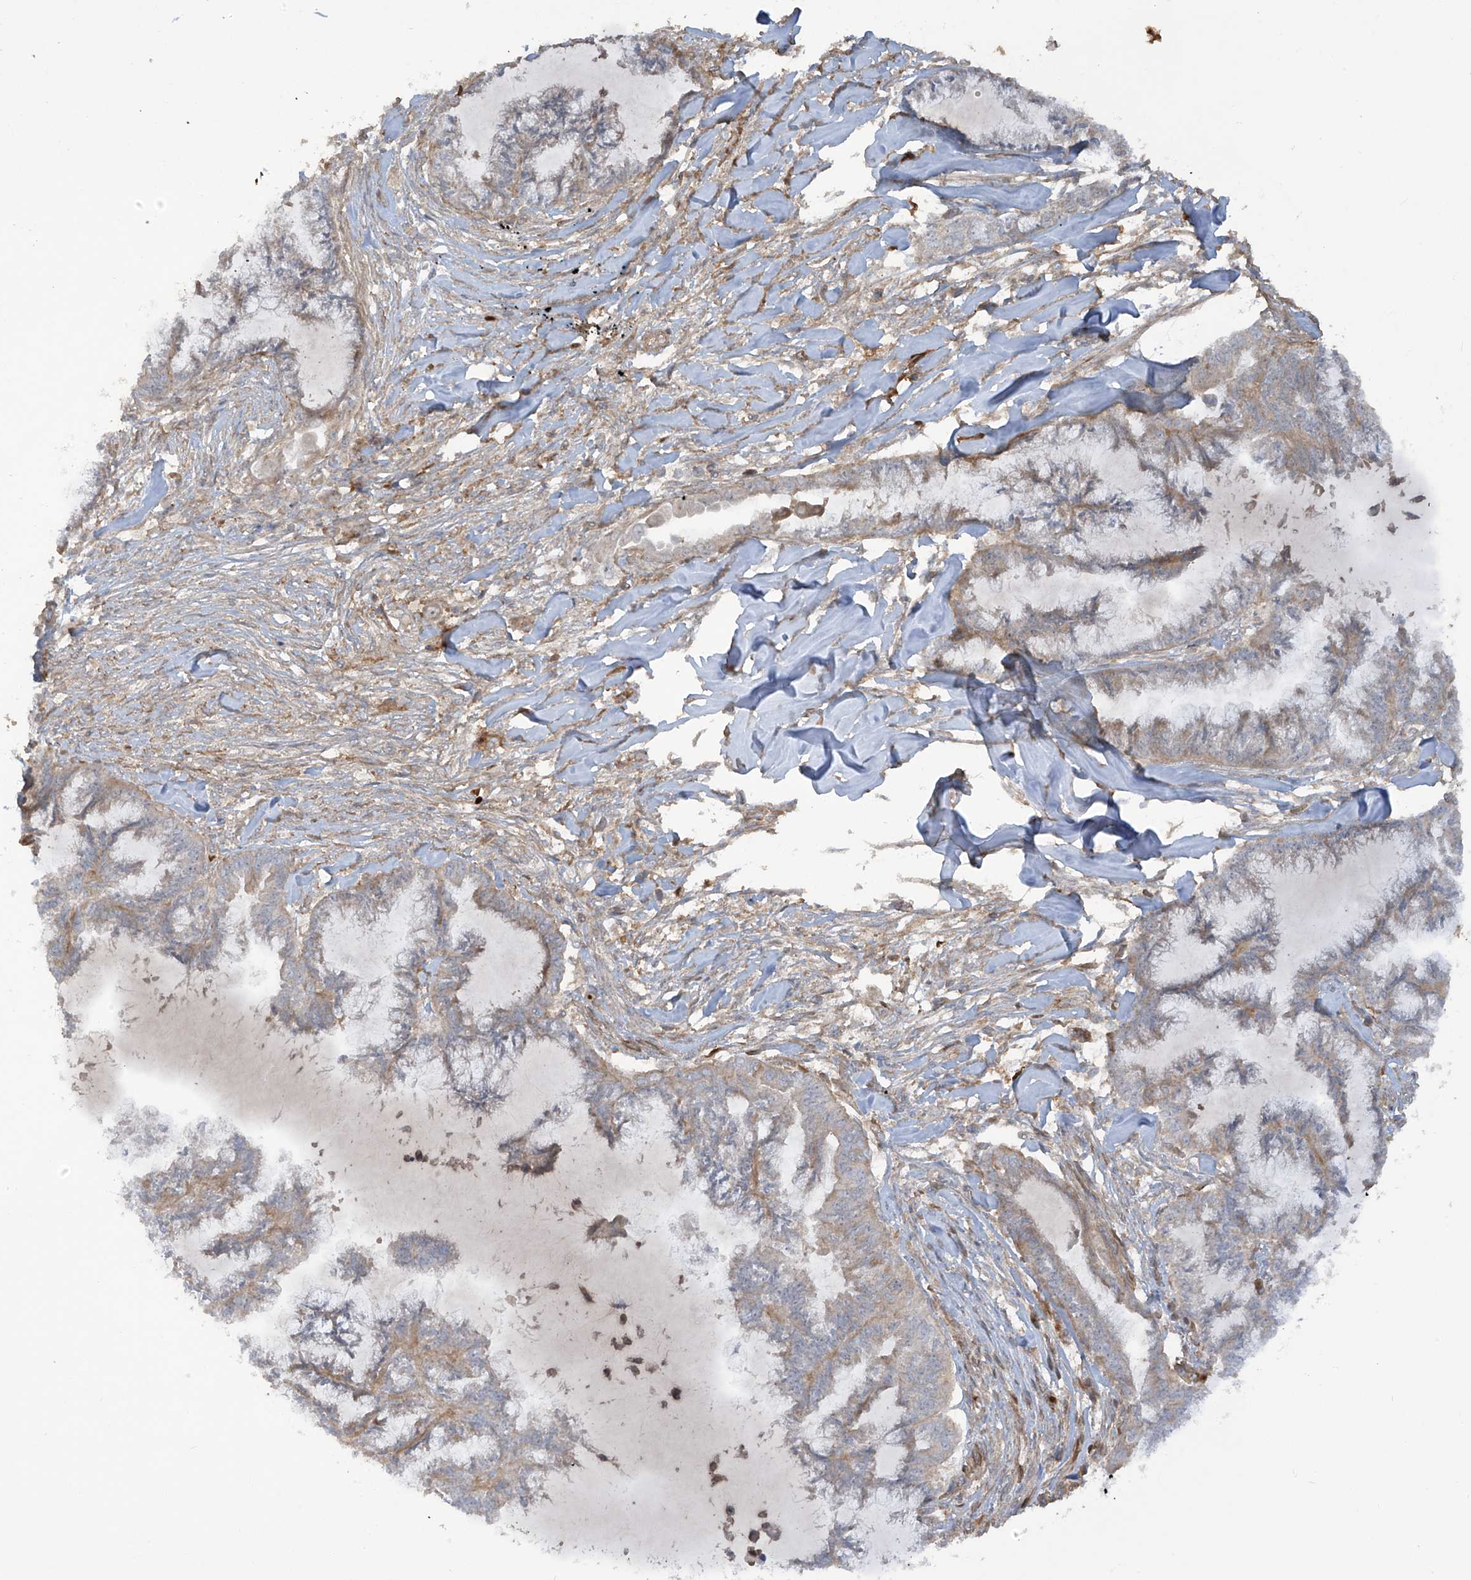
{"staining": {"intensity": "weak", "quantity": "<25%", "location": "cytoplasmic/membranous"}, "tissue": "endometrial cancer", "cell_type": "Tumor cells", "image_type": "cancer", "snomed": [{"axis": "morphology", "description": "Adenocarcinoma, NOS"}, {"axis": "topography", "description": "Endometrium"}], "caption": "Human endometrial adenocarcinoma stained for a protein using immunohistochemistry (IHC) displays no positivity in tumor cells.", "gene": "ENTR1", "patient": {"sex": "female", "age": 86}}